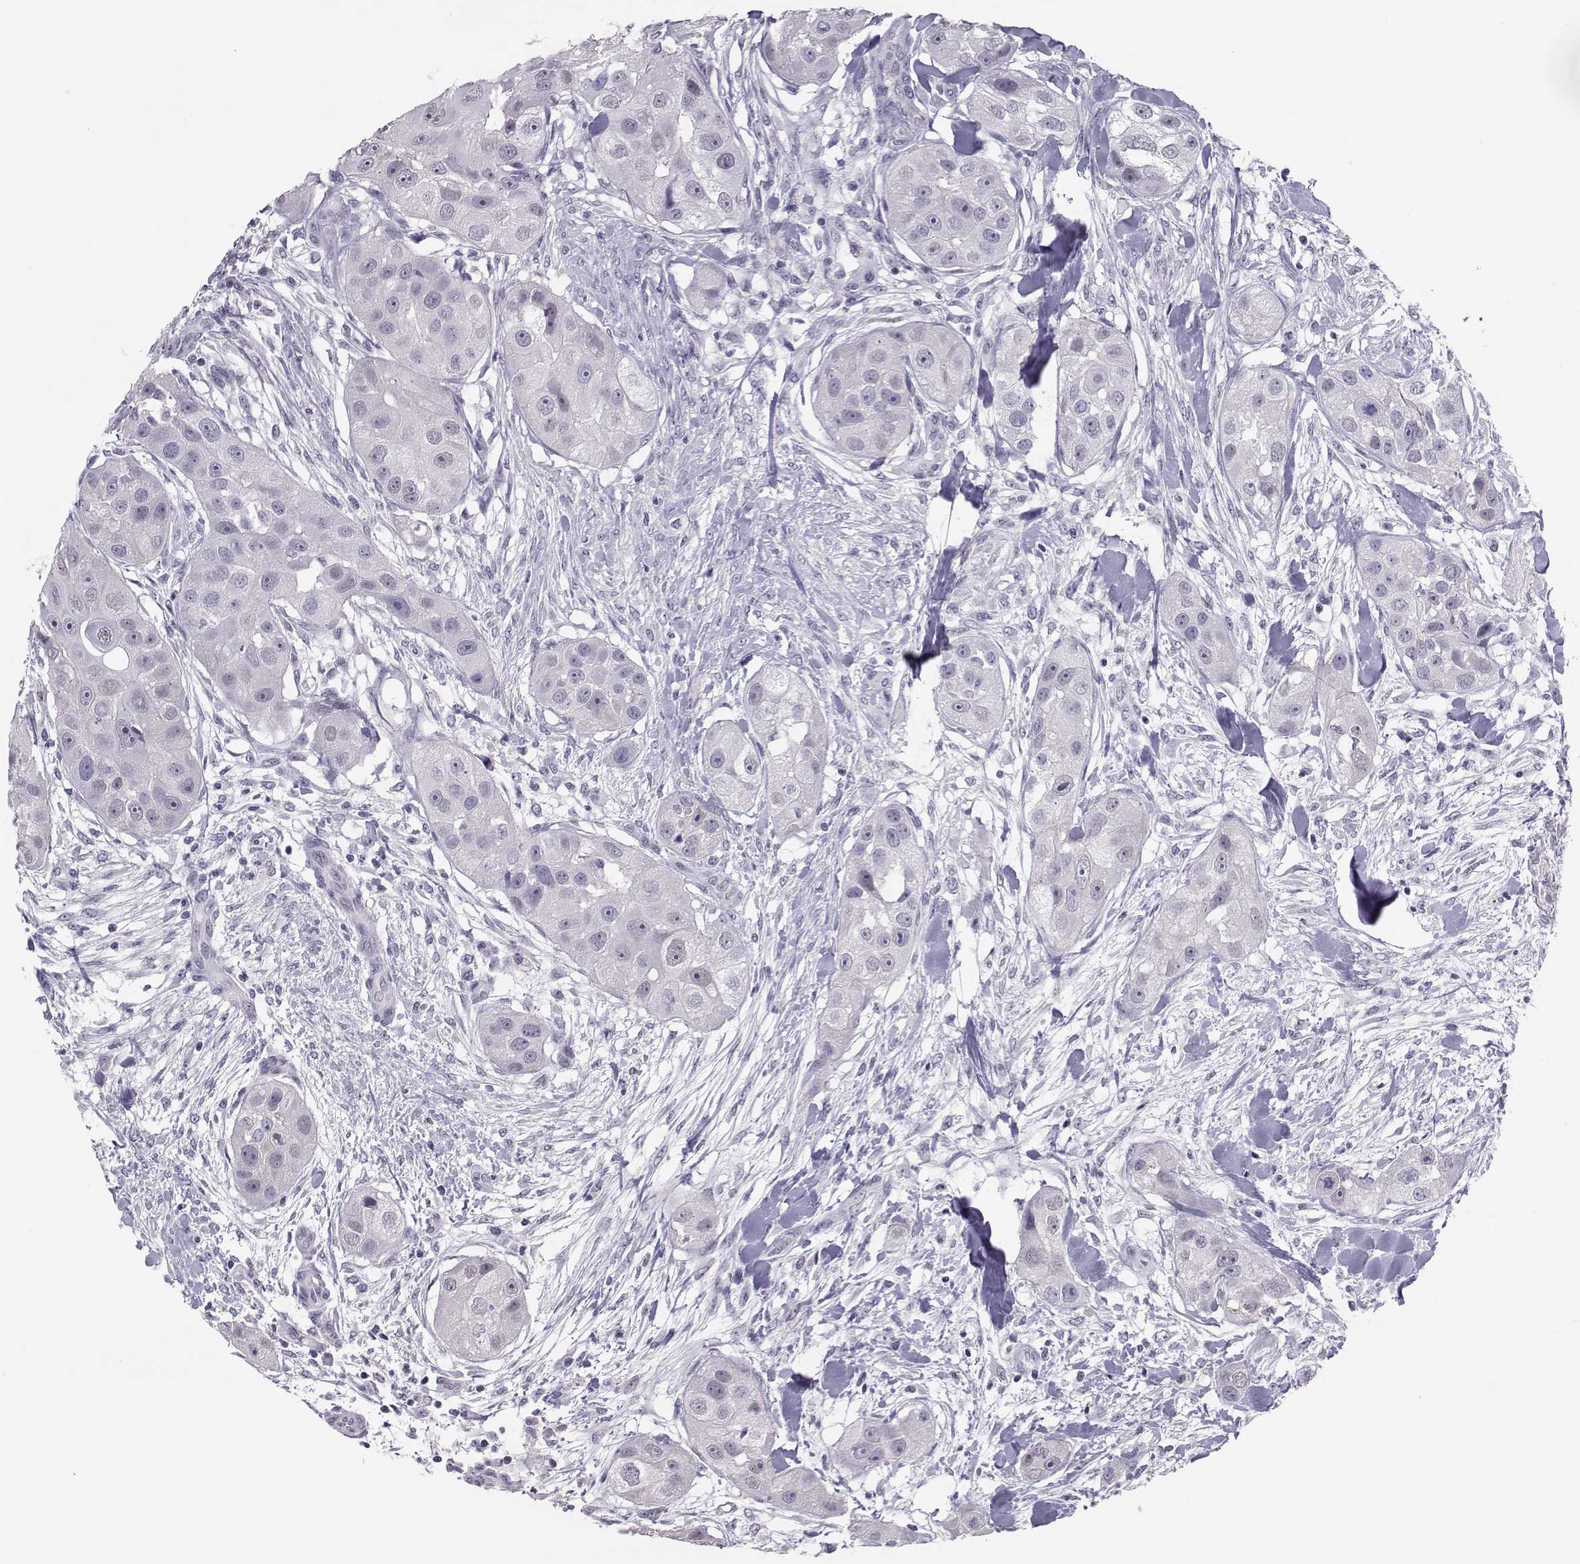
{"staining": {"intensity": "negative", "quantity": "none", "location": "none"}, "tissue": "head and neck cancer", "cell_type": "Tumor cells", "image_type": "cancer", "snomed": [{"axis": "morphology", "description": "Squamous cell carcinoma, NOS"}, {"axis": "topography", "description": "Head-Neck"}], "caption": "Squamous cell carcinoma (head and neck) stained for a protein using immunohistochemistry (IHC) reveals no expression tumor cells.", "gene": "DNAAF1", "patient": {"sex": "male", "age": 51}}